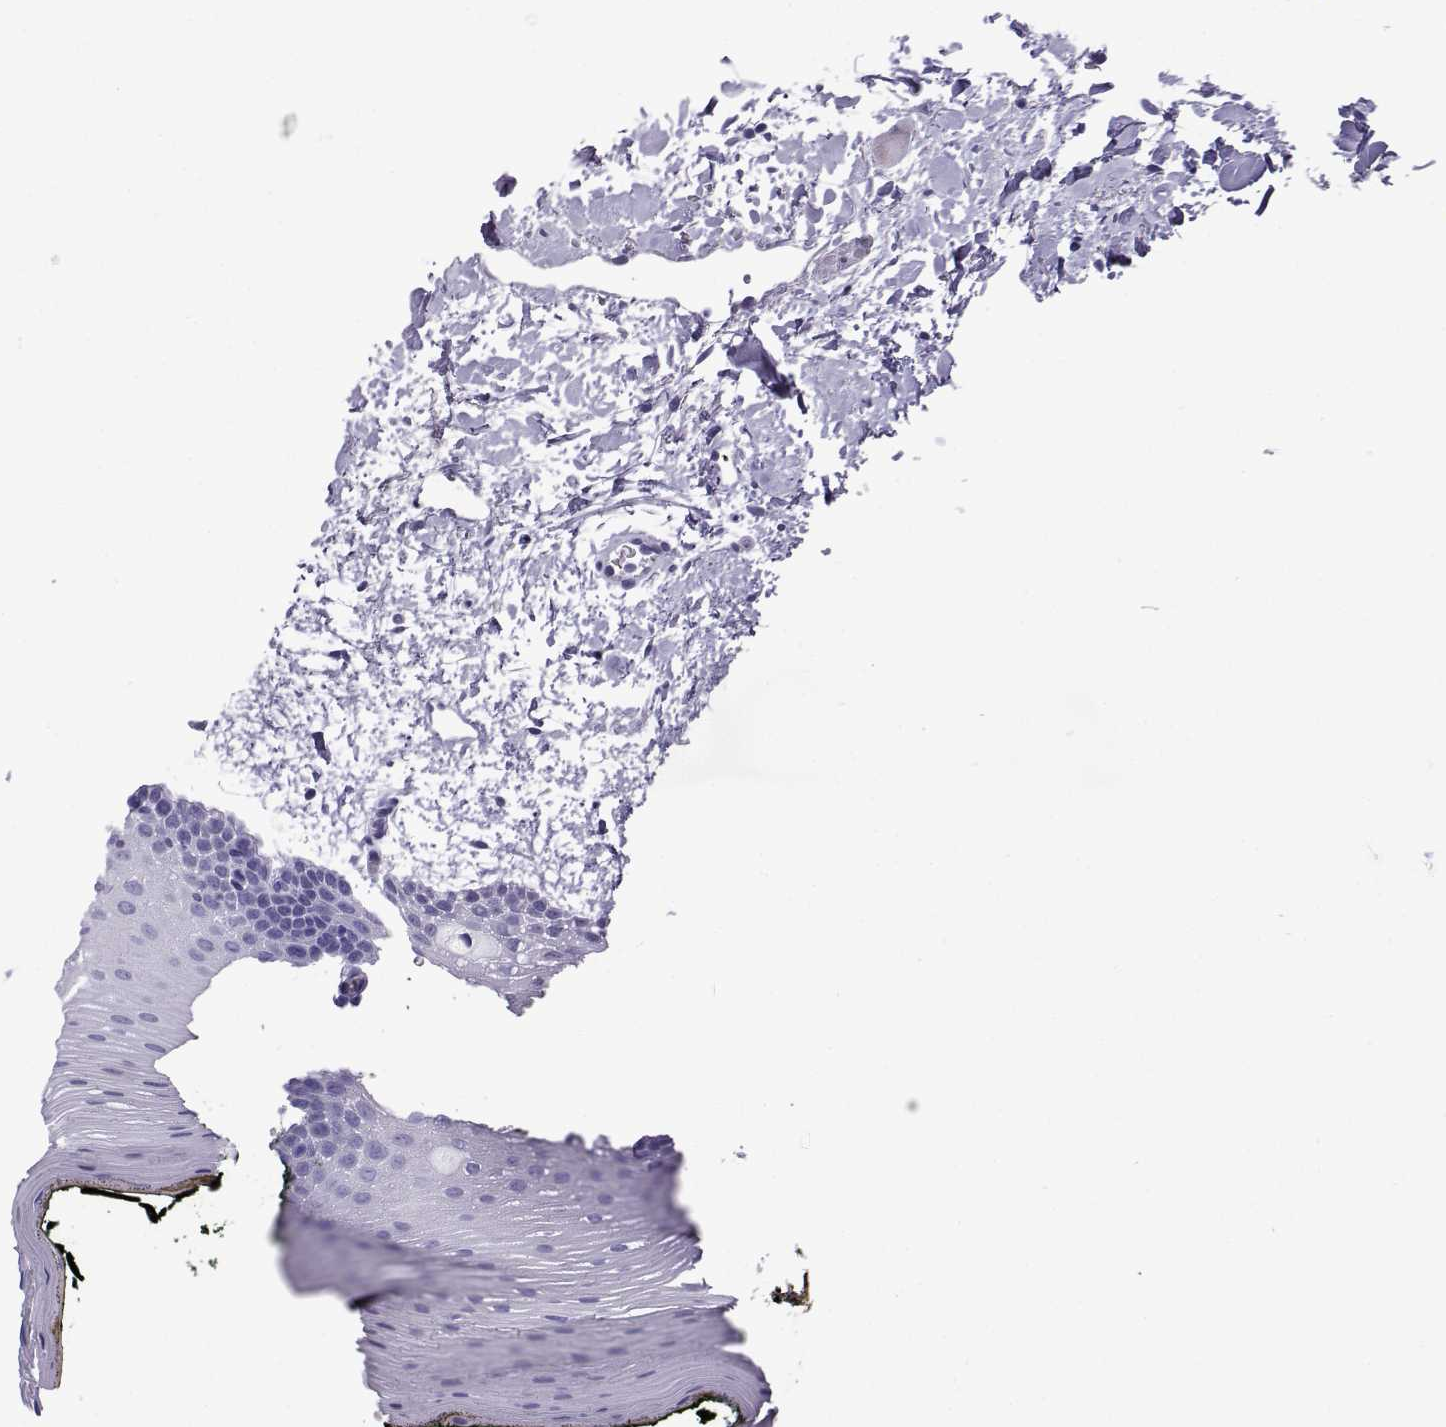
{"staining": {"intensity": "negative", "quantity": "none", "location": "none"}, "tissue": "oral mucosa", "cell_type": "Squamous epithelial cells", "image_type": "normal", "snomed": [{"axis": "morphology", "description": "Normal tissue, NOS"}, {"axis": "topography", "description": "Oral tissue"}, {"axis": "topography", "description": "Head-Neck"}], "caption": "IHC histopathology image of unremarkable oral mucosa: human oral mucosa stained with DAB reveals no significant protein positivity in squamous epithelial cells.", "gene": "KCNF1", "patient": {"sex": "male", "age": 65}}